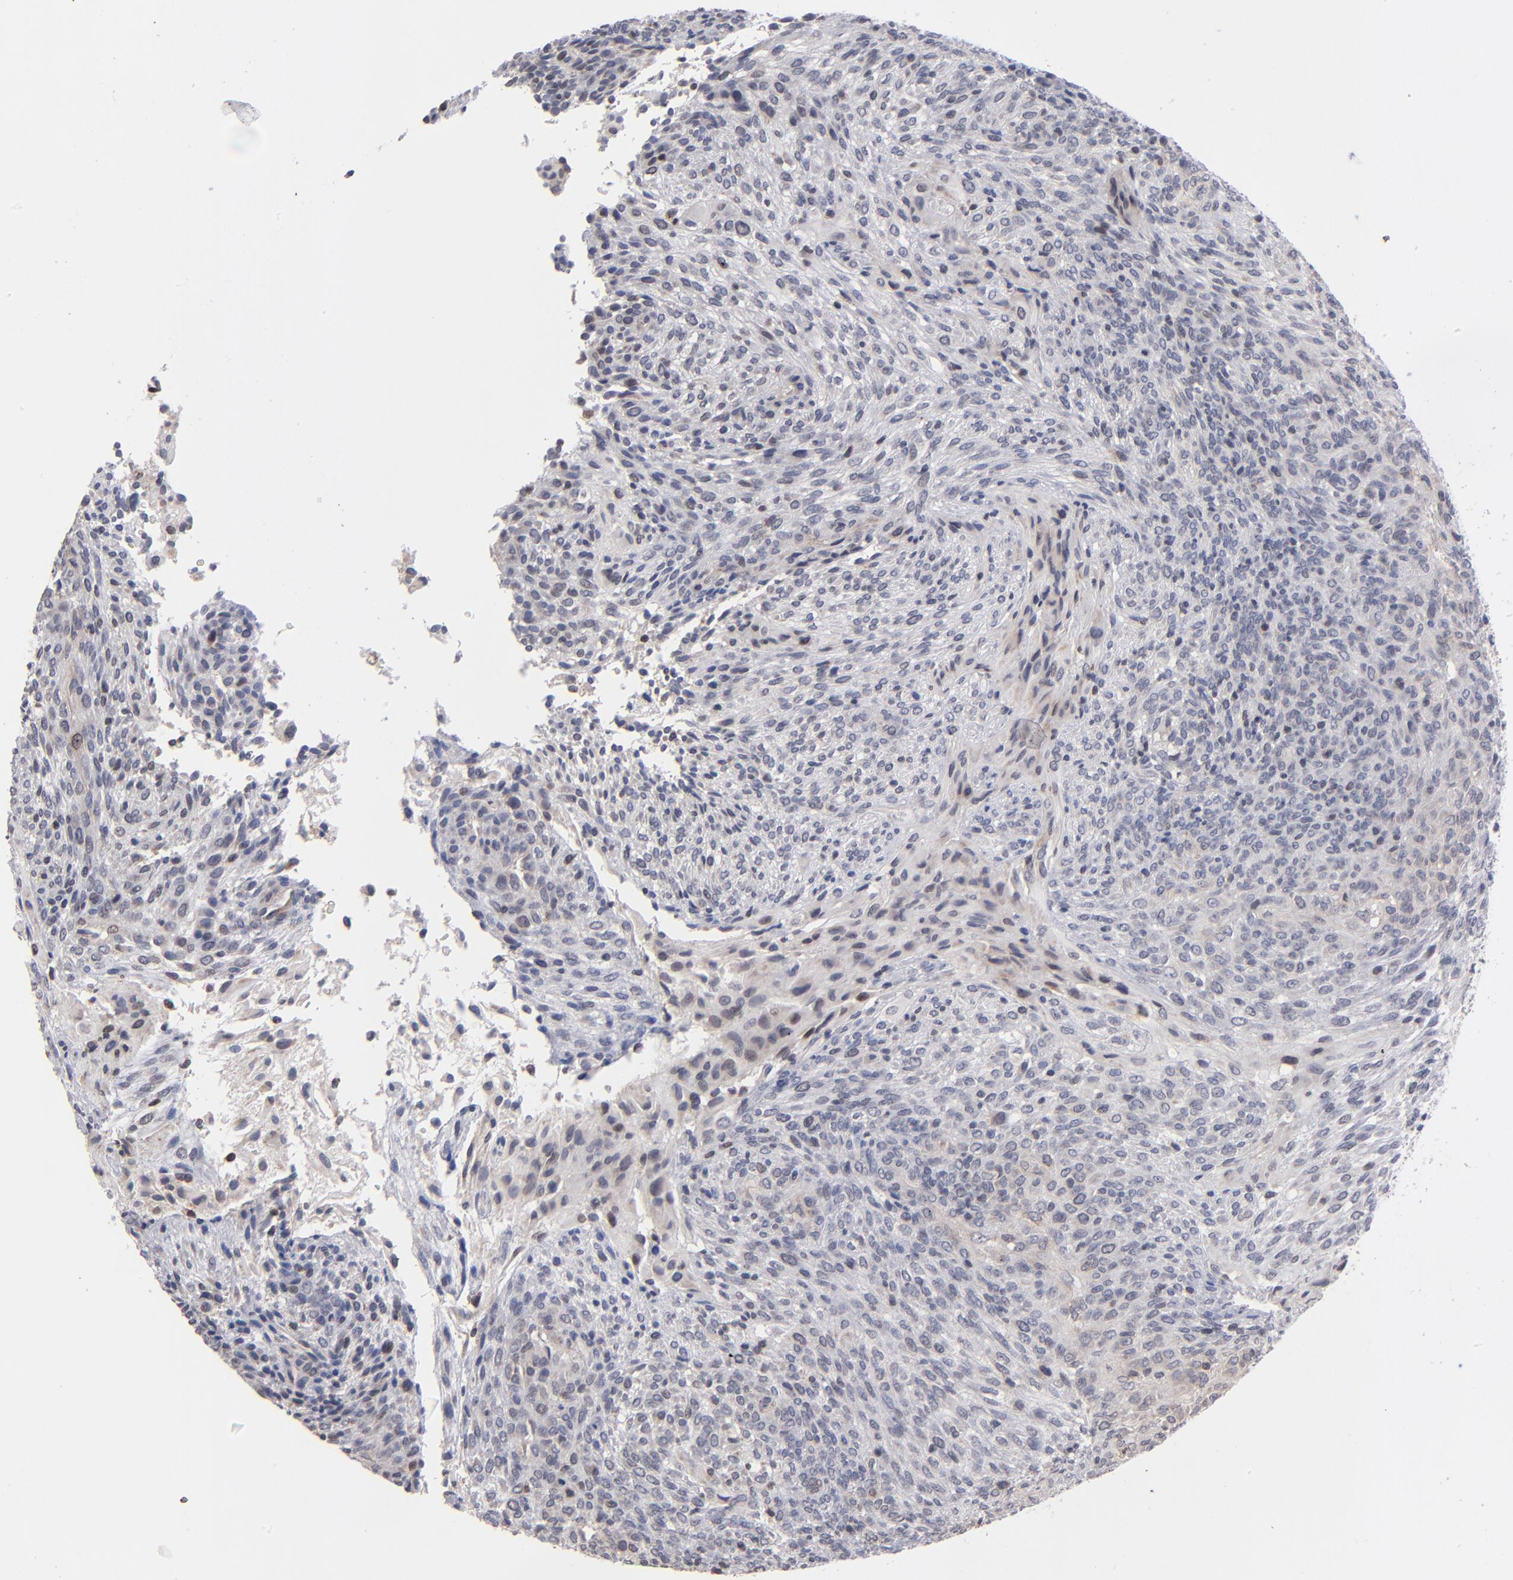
{"staining": {"intensity": "weak", "quantity": "<25%", "location": "nuclear"}, "tissue": "glioma", "cell_type": "Tumor cells", "image_type": "cancer", "snomed": [{"axis": "morphology", "description": "Glioma, malignant, High grade"}, {"axis": "topography", "description": "Cerebral cortex"}], "caption": "Immunohistochemistry (IHC) micrograph of malignant glioma (high-grade) stained for a protein (brown), which shows no expression in tumor cells. Nuclei are stained in blue.", "gene": "ODF2", "patient": {"sex": "female", "age": 55}}